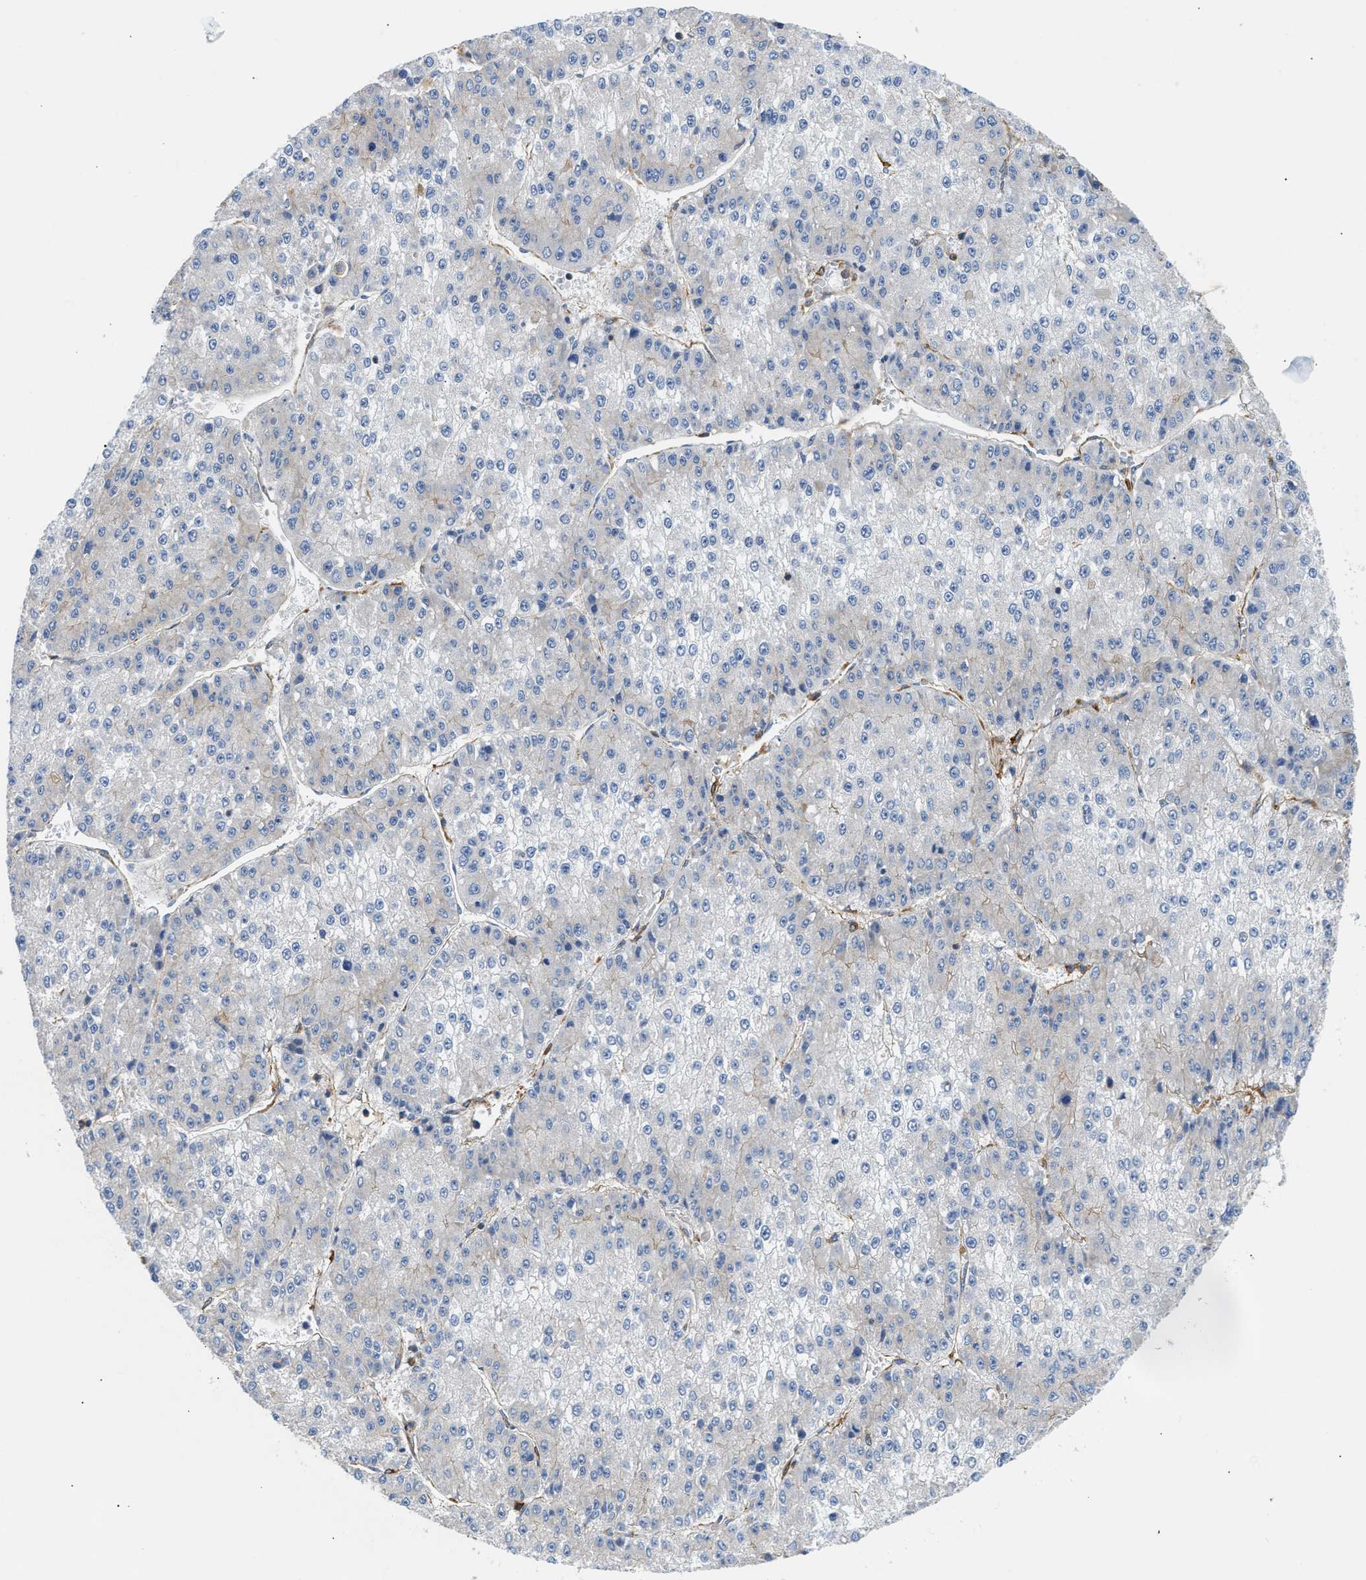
{"staining": {"intensity": "negative", "quantity": "none", "location": "none"}, "tissue": "liver cancer", "cell_type": "Tumor cells", "image_type": "cancer", "snomed": [{"axis": "morphology", "description": "Carcinoma, Hepatocellular, NOS"}, {"axis": "topography", "description": "Liver"}], "caption": "There is no significant positivity in tumor cells of liver cancer.", "gene": "SAMD9L", "patient": {"sex": "female", "age": 73}}